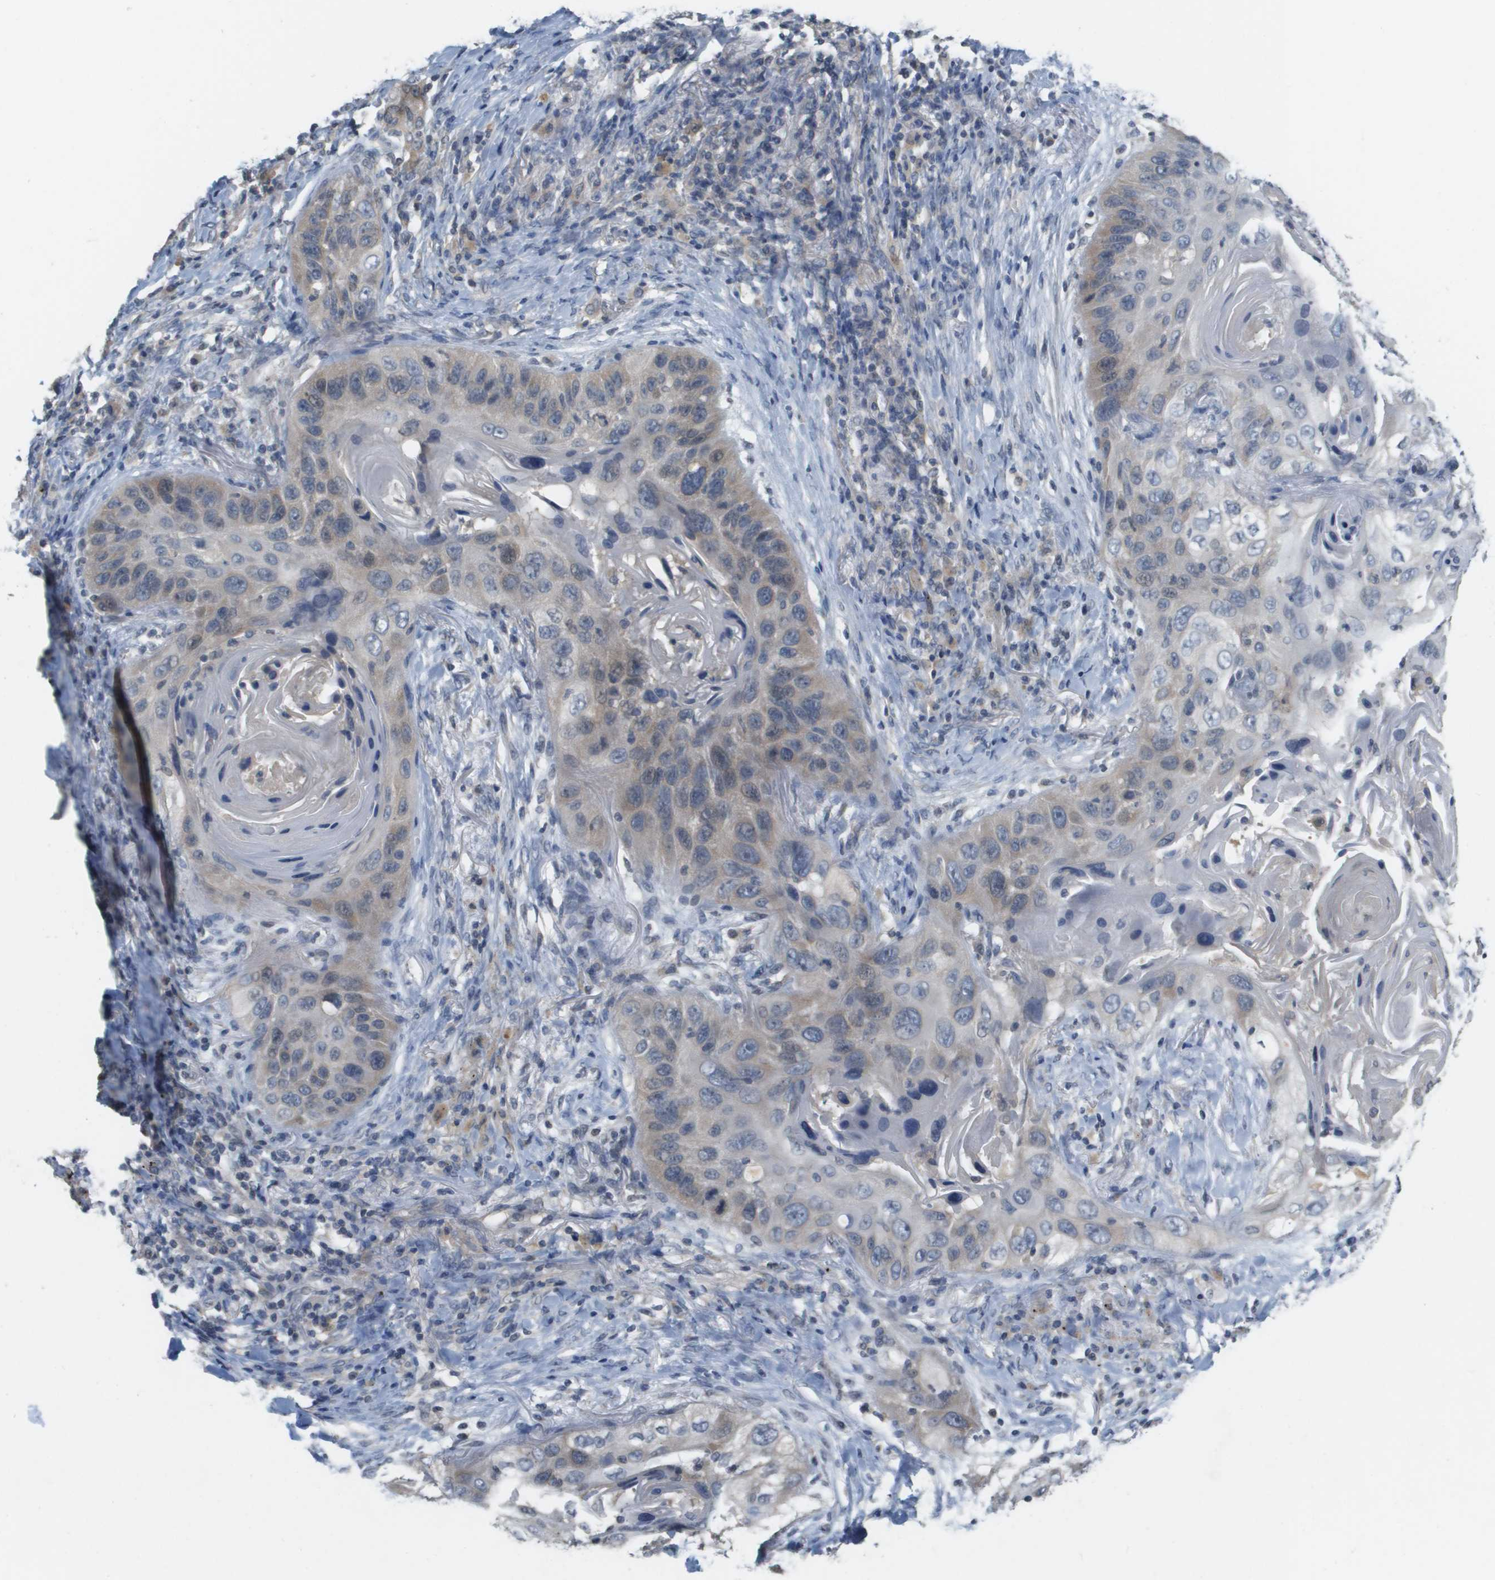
{"staining": {"intensity": "weak", "quantity": "<25%", "location": "cytoplasmic/membranous"}, "tissue": "lung cancer", "cell_type": "Tumor cells", "image_type": "cancer", "snomed": [{"axis": "morphology", "description": "Squamous cell carcinoma, NOS"}, {"axis": "topography", "description": "Lung"}], "caption": "IHC histopathology image of human lung cancer stained for a protein (brown), which demonstrates no positivity in tumor cells.", "gene": "CAPN11", "patient": {"sex": "female", "age": 67}}